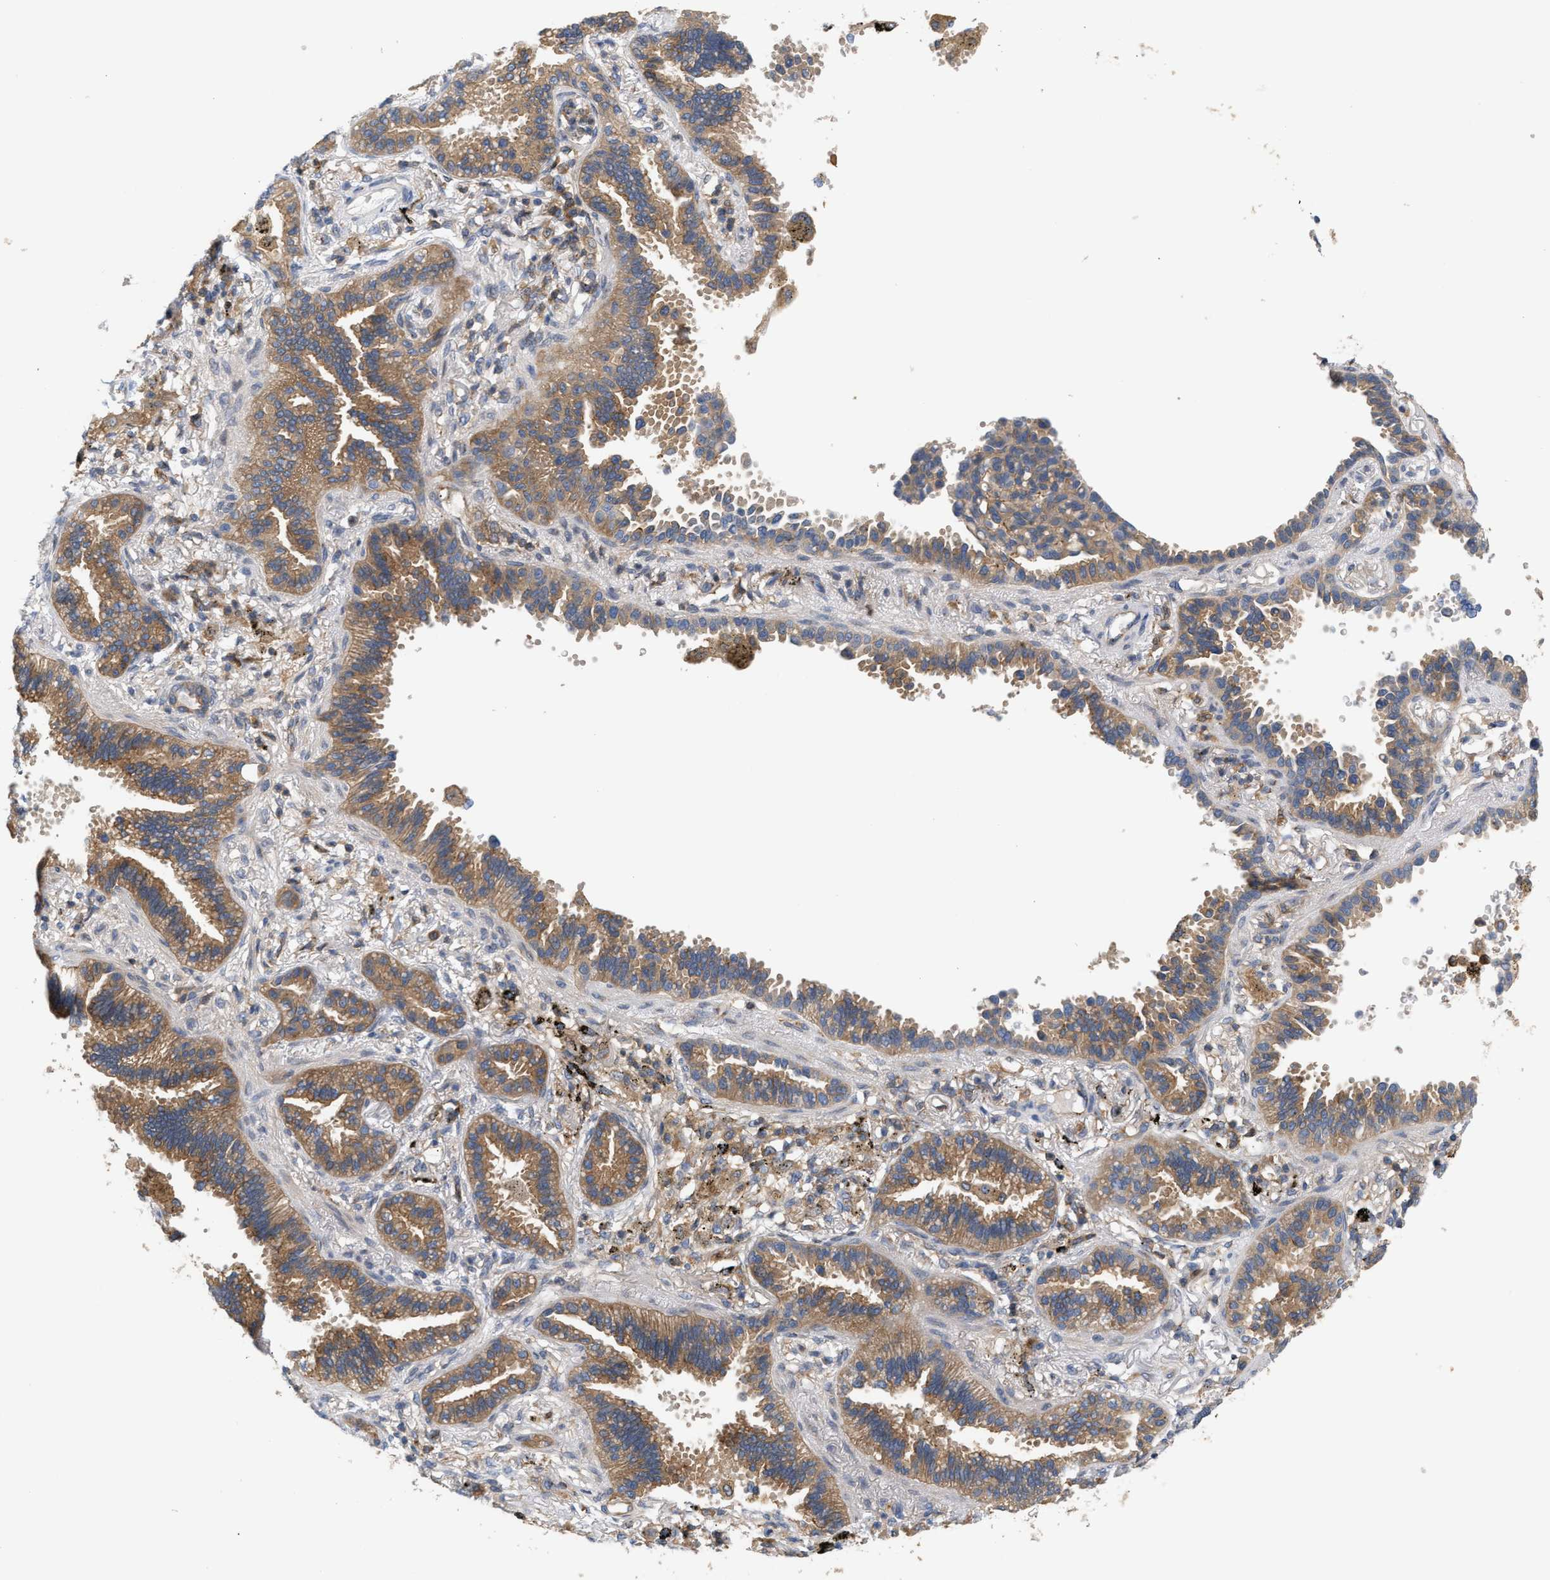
{"staining": {"intensity": "moderate", "quantity": "25%-75%", "location": "cytoplasmic/membranous"}, "tissue": "lung cancer", "cell_type": "Tumor cells", "image_type": "cancer", "snomed": [{"axis": "morphology", "description": "Normal tissue, NOS"}, {"axis": "morphology", "description": "Adenocarcinoma, NOS"}, {"axis": "topography", "description": "Lung"}], "caption": "Lung adenocarcinoma was stained to show a protein in brown. There is medium levels of moderate cytoplasmic/membranous positivity in about 25%-75% of tumor cells.", "gene": "DBNL", "patient": {"sex": "male", "age": 59}}